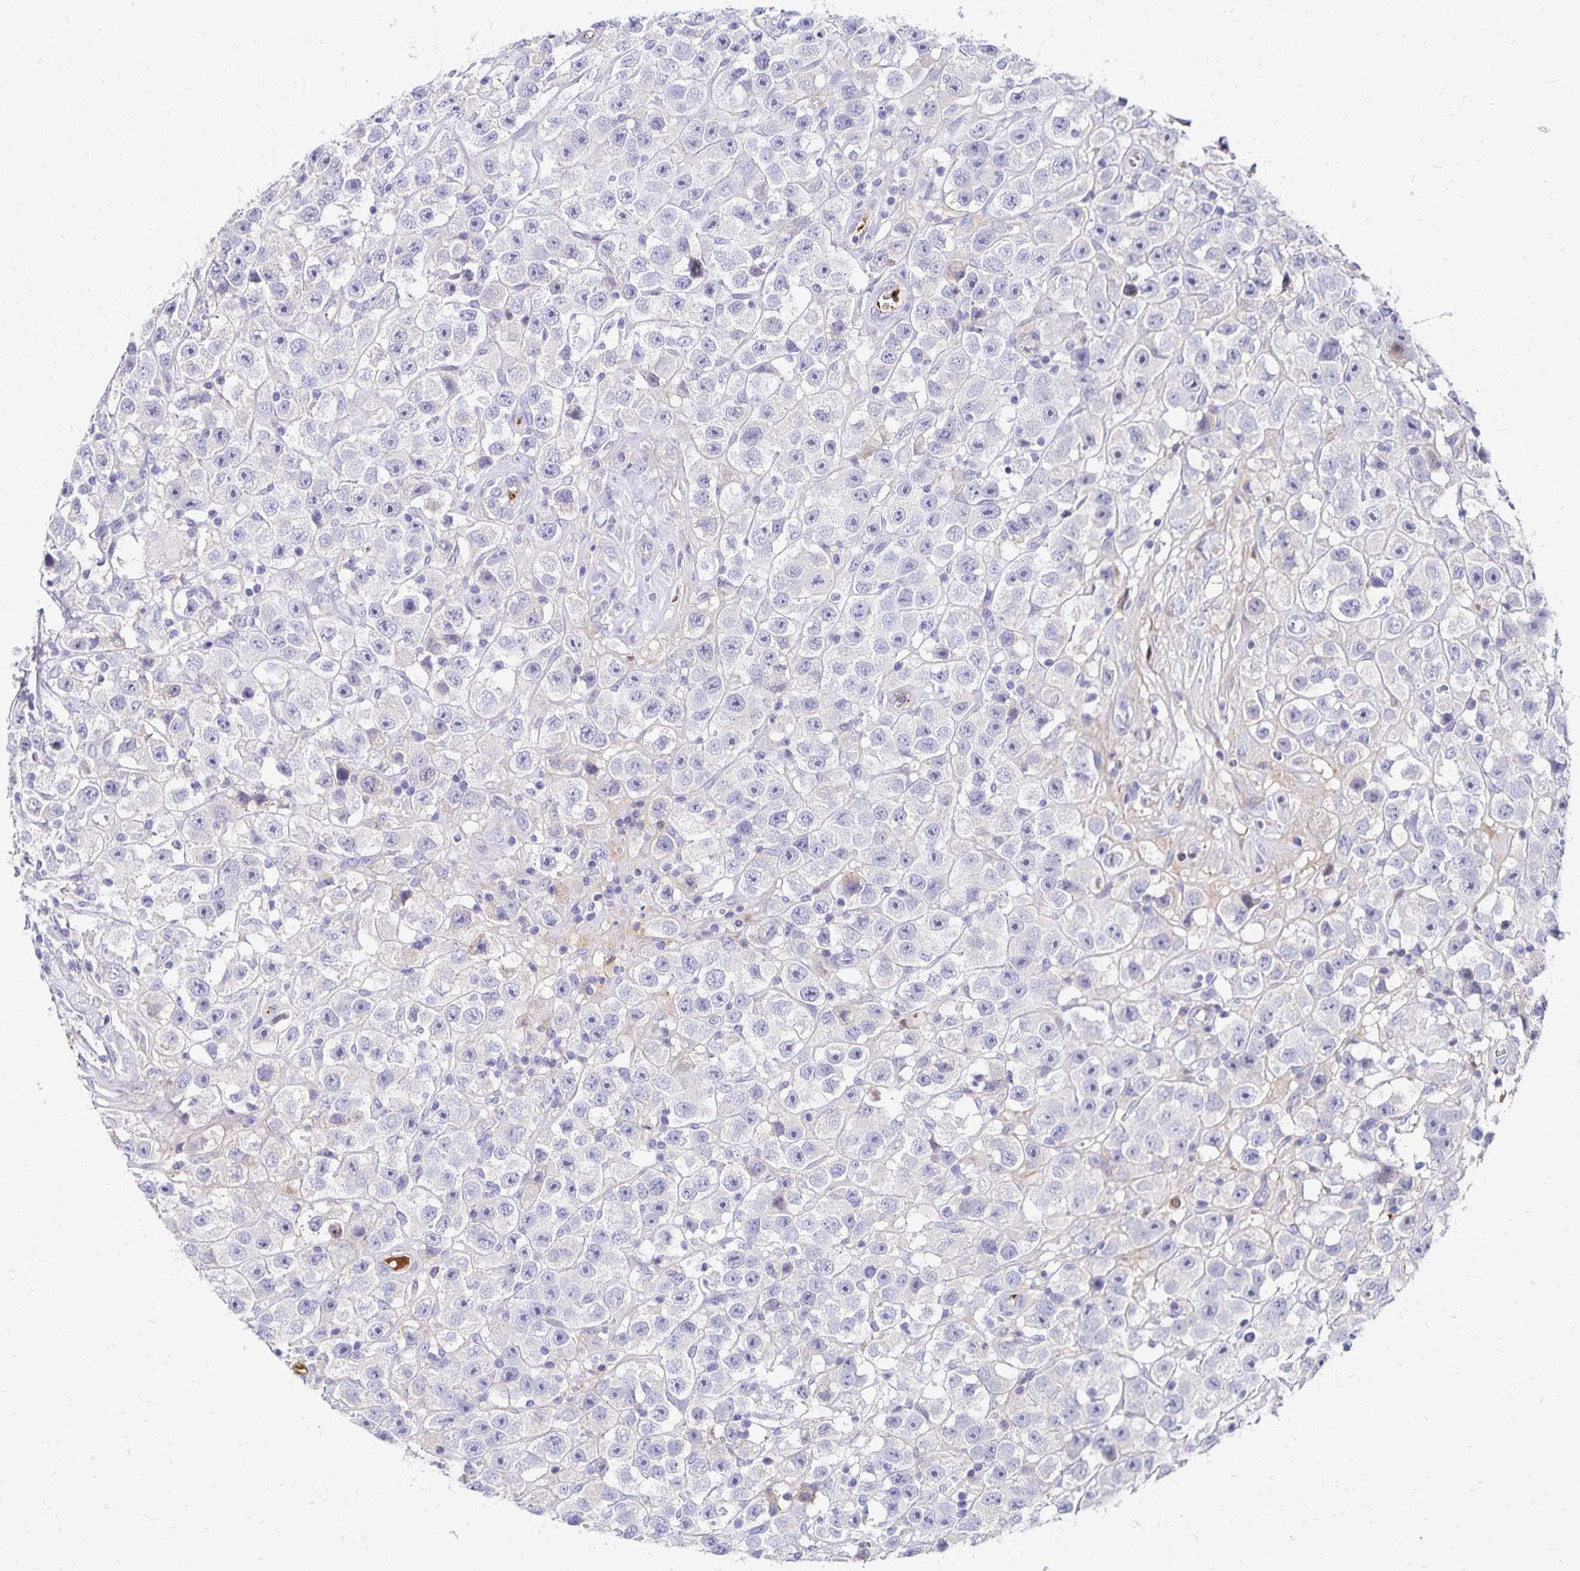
{"staining": {"intensity": "negative", "quantity": "none", "location": "none"}, "tissue": "testis cancer", "cell_type": "Tumor cells", "image_type": "cancer", "snomed": [{"axis": "morphology", "description": "Seminoma, NOS"}, {"axis": "topography", "description": "Testis"}], "caption": "A photomicrograph of human testis cancer (seminoma) is negative for staining in tumor cells. (IHC, brightfield microscopy, high magnification).", "gene": "NECAP1", "patient": {"sex": "male", "age": 45}}